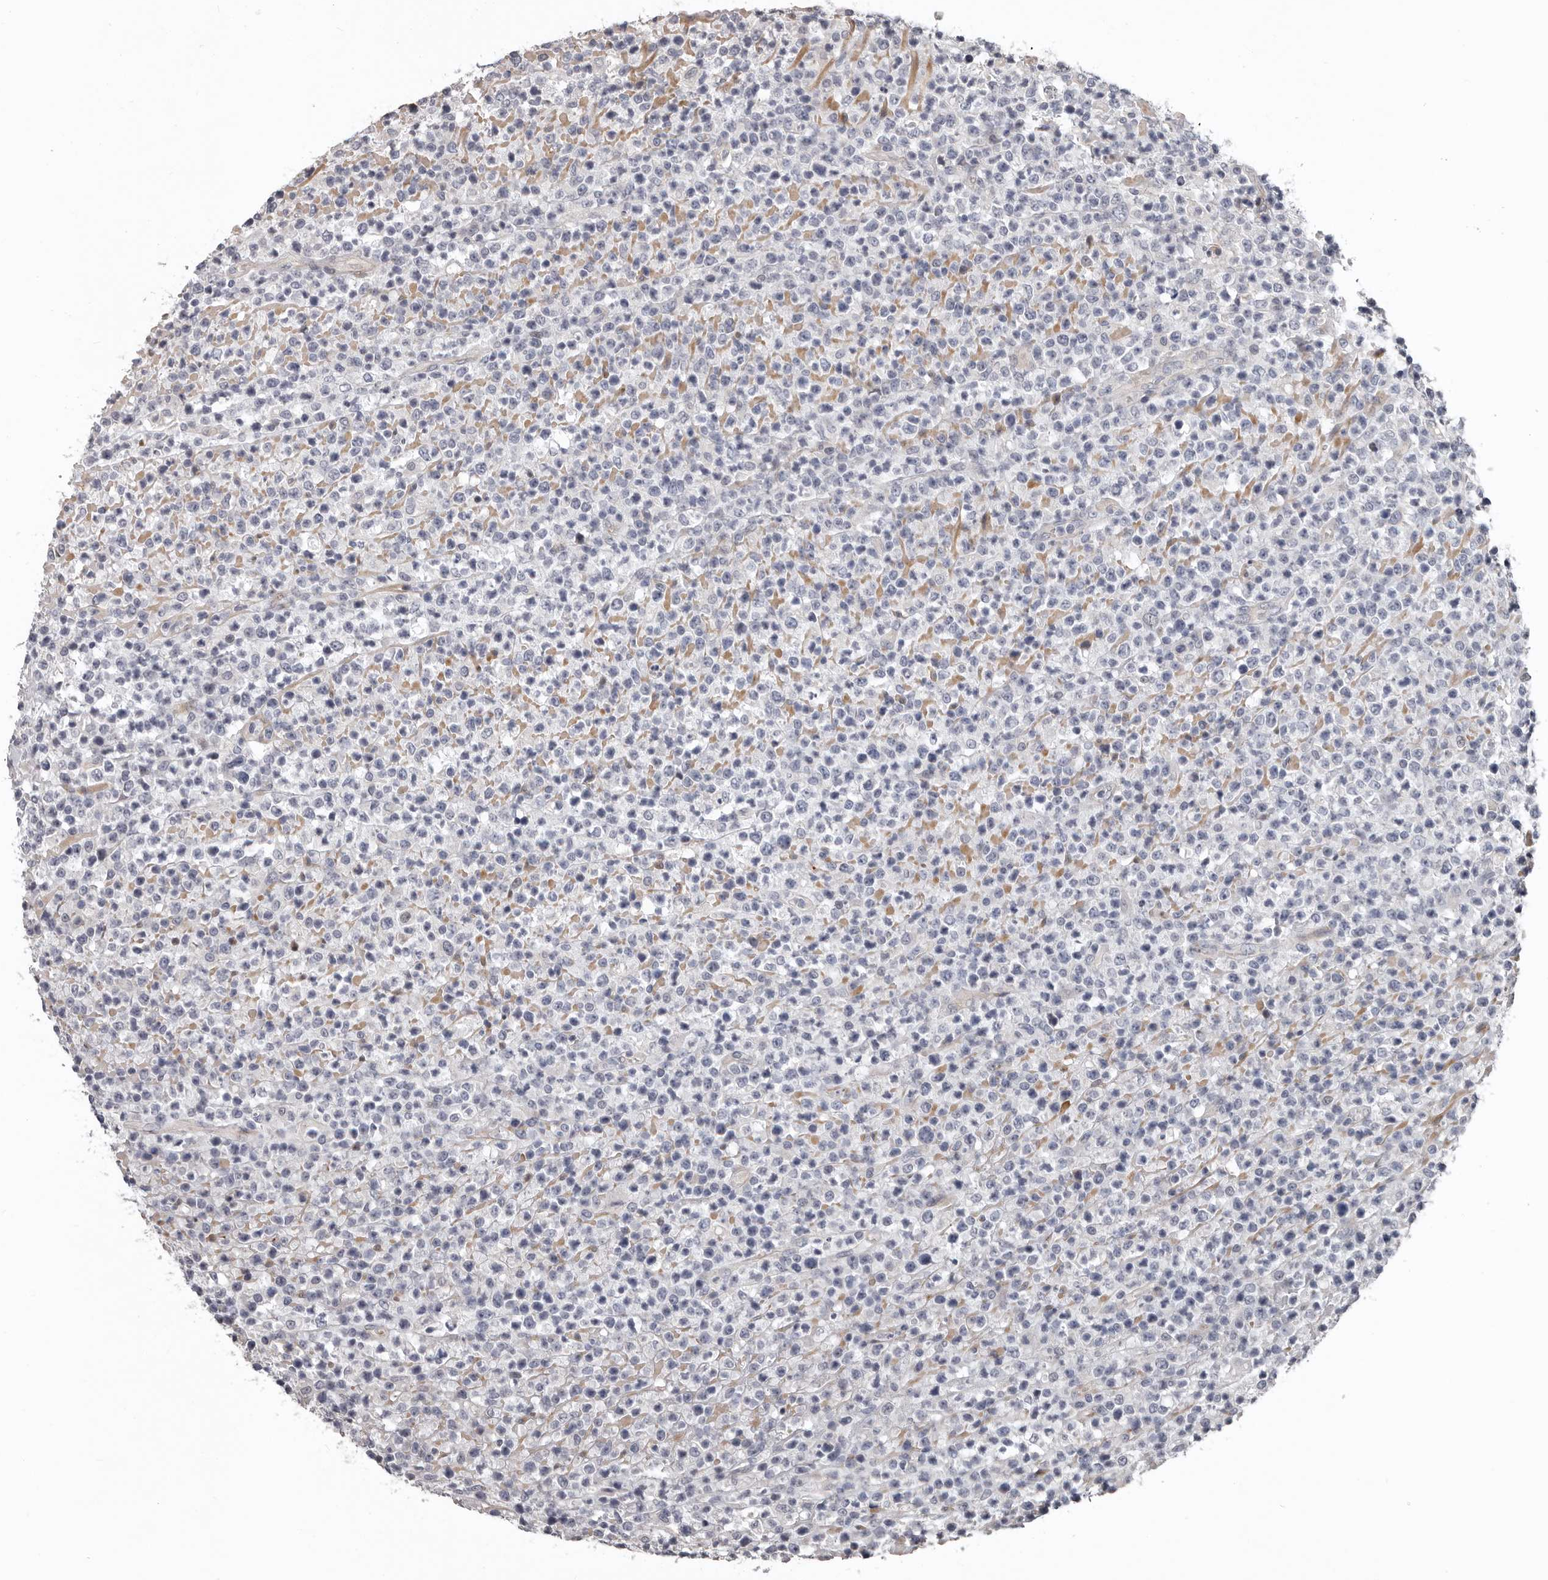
{"staining": {"intensity": "negative", "quantity": "none", "location": "none"}, "tissue": "lymphoma", "cell_type": "Tumor cells", "image_type": "cancer", "snomed": [{"axis": "morphology", "description": "Malignant lymphoma, non-Hodgkin's type, High grade"}, {"axis": "topography", "description": "Colon"}], "caption": "Immunohistochemistry (IHC) photomicrograph of neoplastic tissue: malignant lymphoma, non-Hodgkin's type (high-grade) stained with DAB (3,3'-diaminobenzidine) demonstrates no significant protein staining in tumor cells. (DAB immunohistochemistry, high magnification).", "gene": "RNF217", "patient": {"sex": "female", "age": 53}}